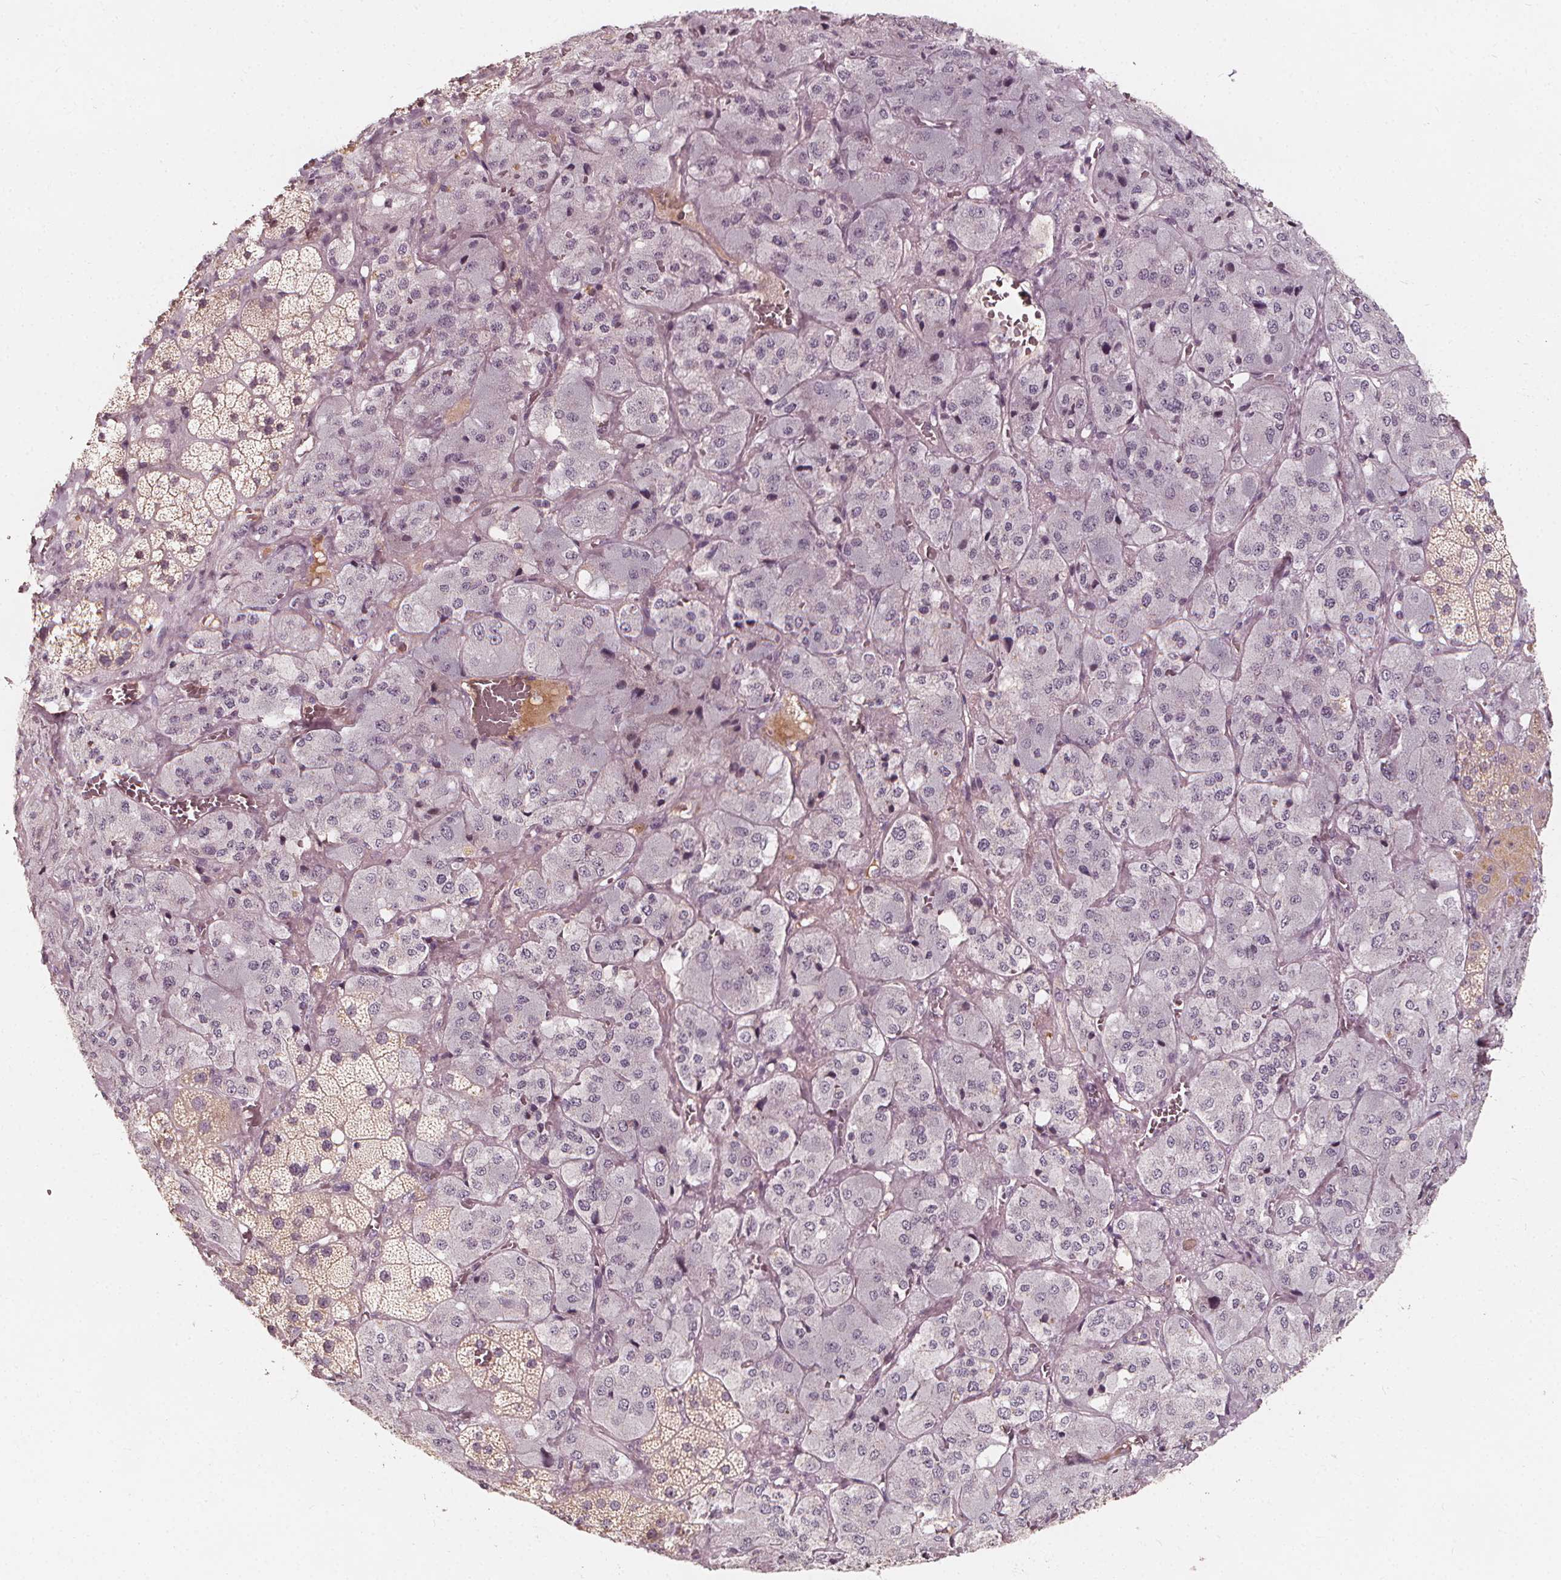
{"staining": {"intensity": "weak", "quantity": "25%-75%", "location": "cytoplasmic/membranous"}, "tissue": "adrenal gland", "cell_type": "Glandular cells", "image_type": "normal", "snomed": [{"axis": "morphology", "description": "Normal tissue, NOS"}, {"axis": "topography", "description": "Adrenal gland"}], "caption": "The image shows a brown stain indicating the presence of a protein in the cytoplasmic/membranous of glandular cells in adrenal gland. (IHC, brightfield microscopy, high magnification).", "gene": "NPC1L1", "patient": {"sex": "male", "age": 57}}